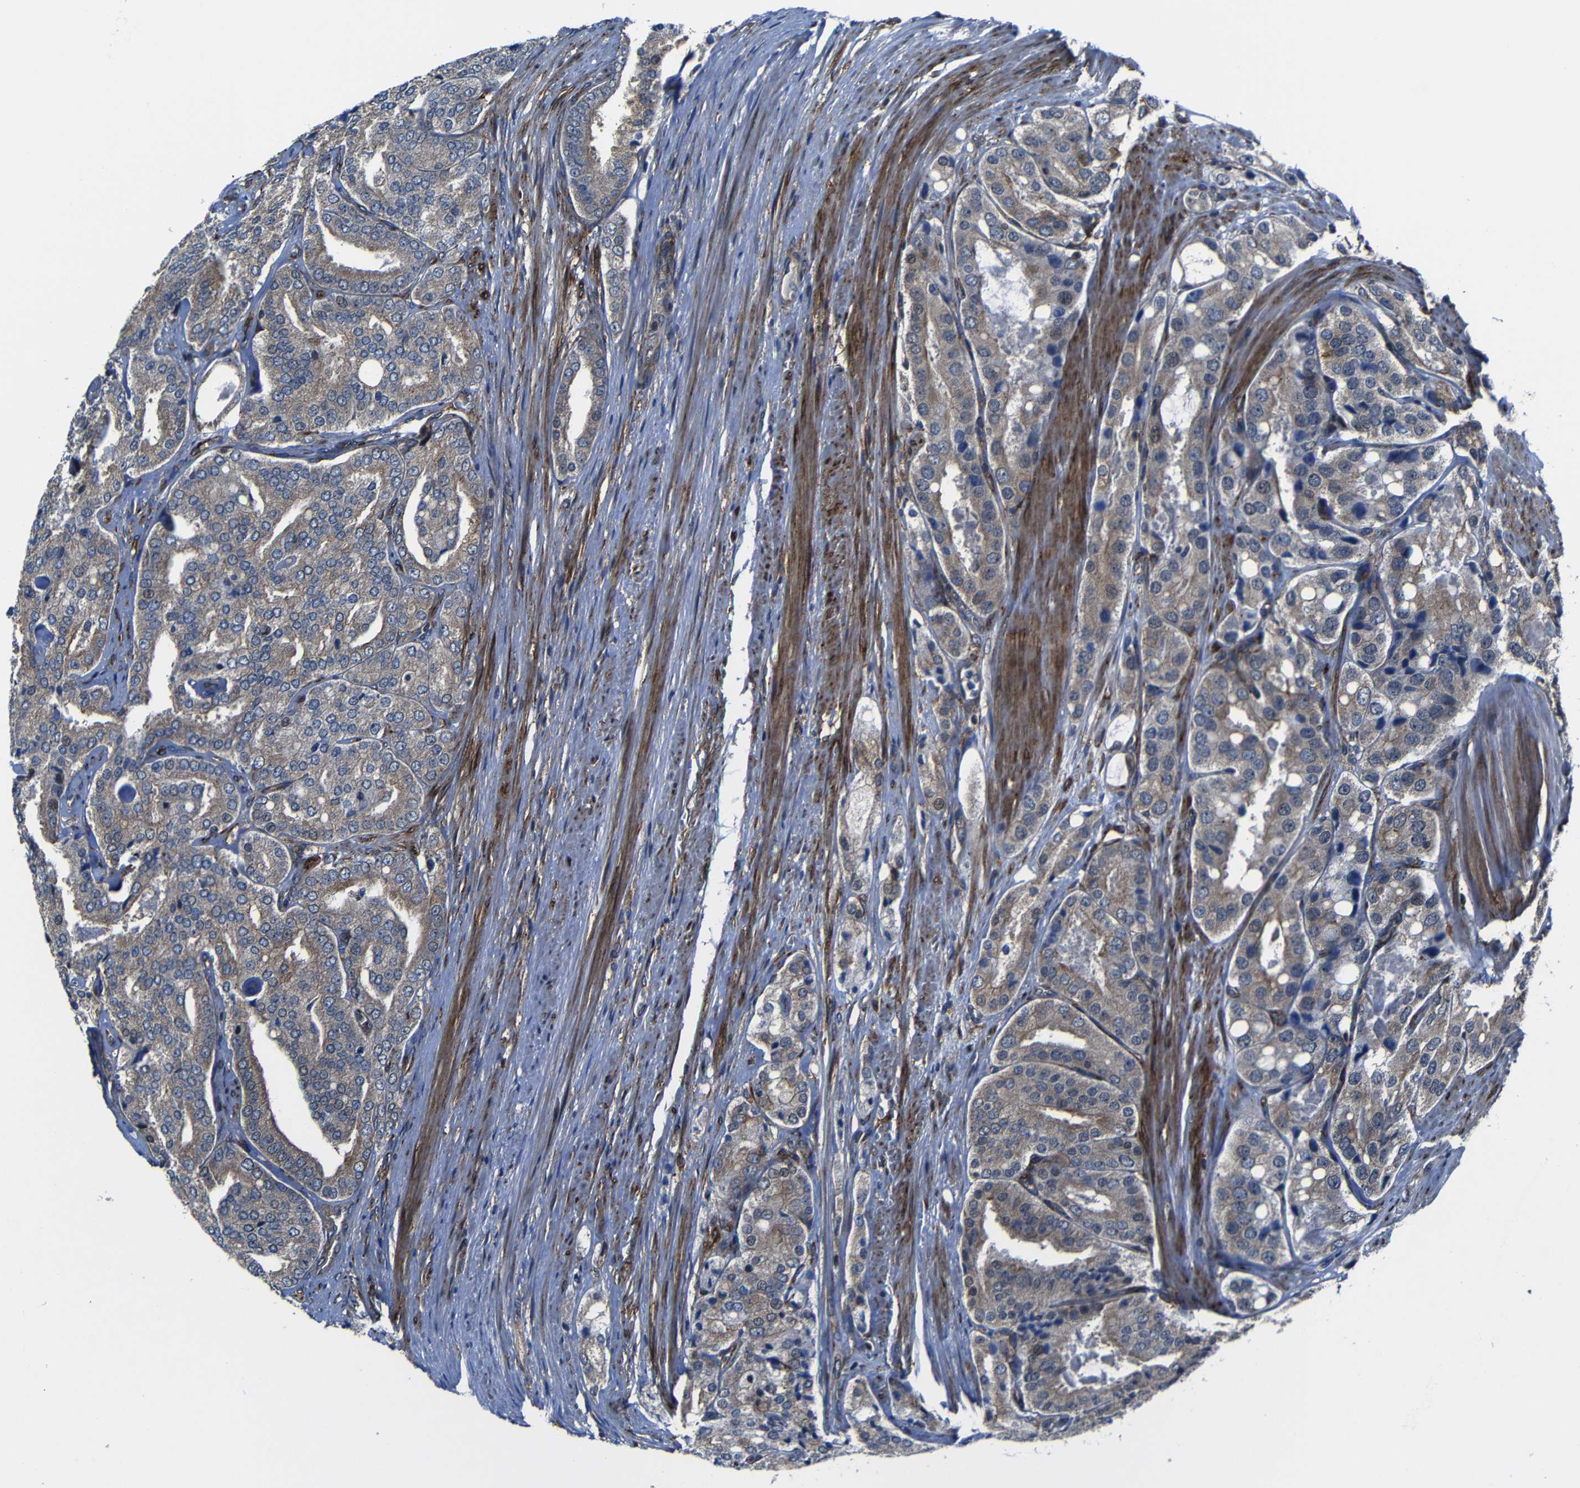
{"staining": {"intensity": "weak", "quantity": ">75%", "location": "cytoplasmic/membranous"}, "tissue": "prostate cancer", "cell_type": "Tumor cells", "image_type": "cancer", "snomed": [{"axis": "morphology", "description": "Adenocarcinoma, High grade"}, {"axis": "topography", "description": "Prostate"}], "caption": "Prostate cancer (high-grade adenocarcinoma) stained with a brown dye reveals weak cytoplasmic/membranous positive positivity in about >75% of tumor cells.", "gene": "KIAA0513", "patient": {"sex": "male", "age": 65}}